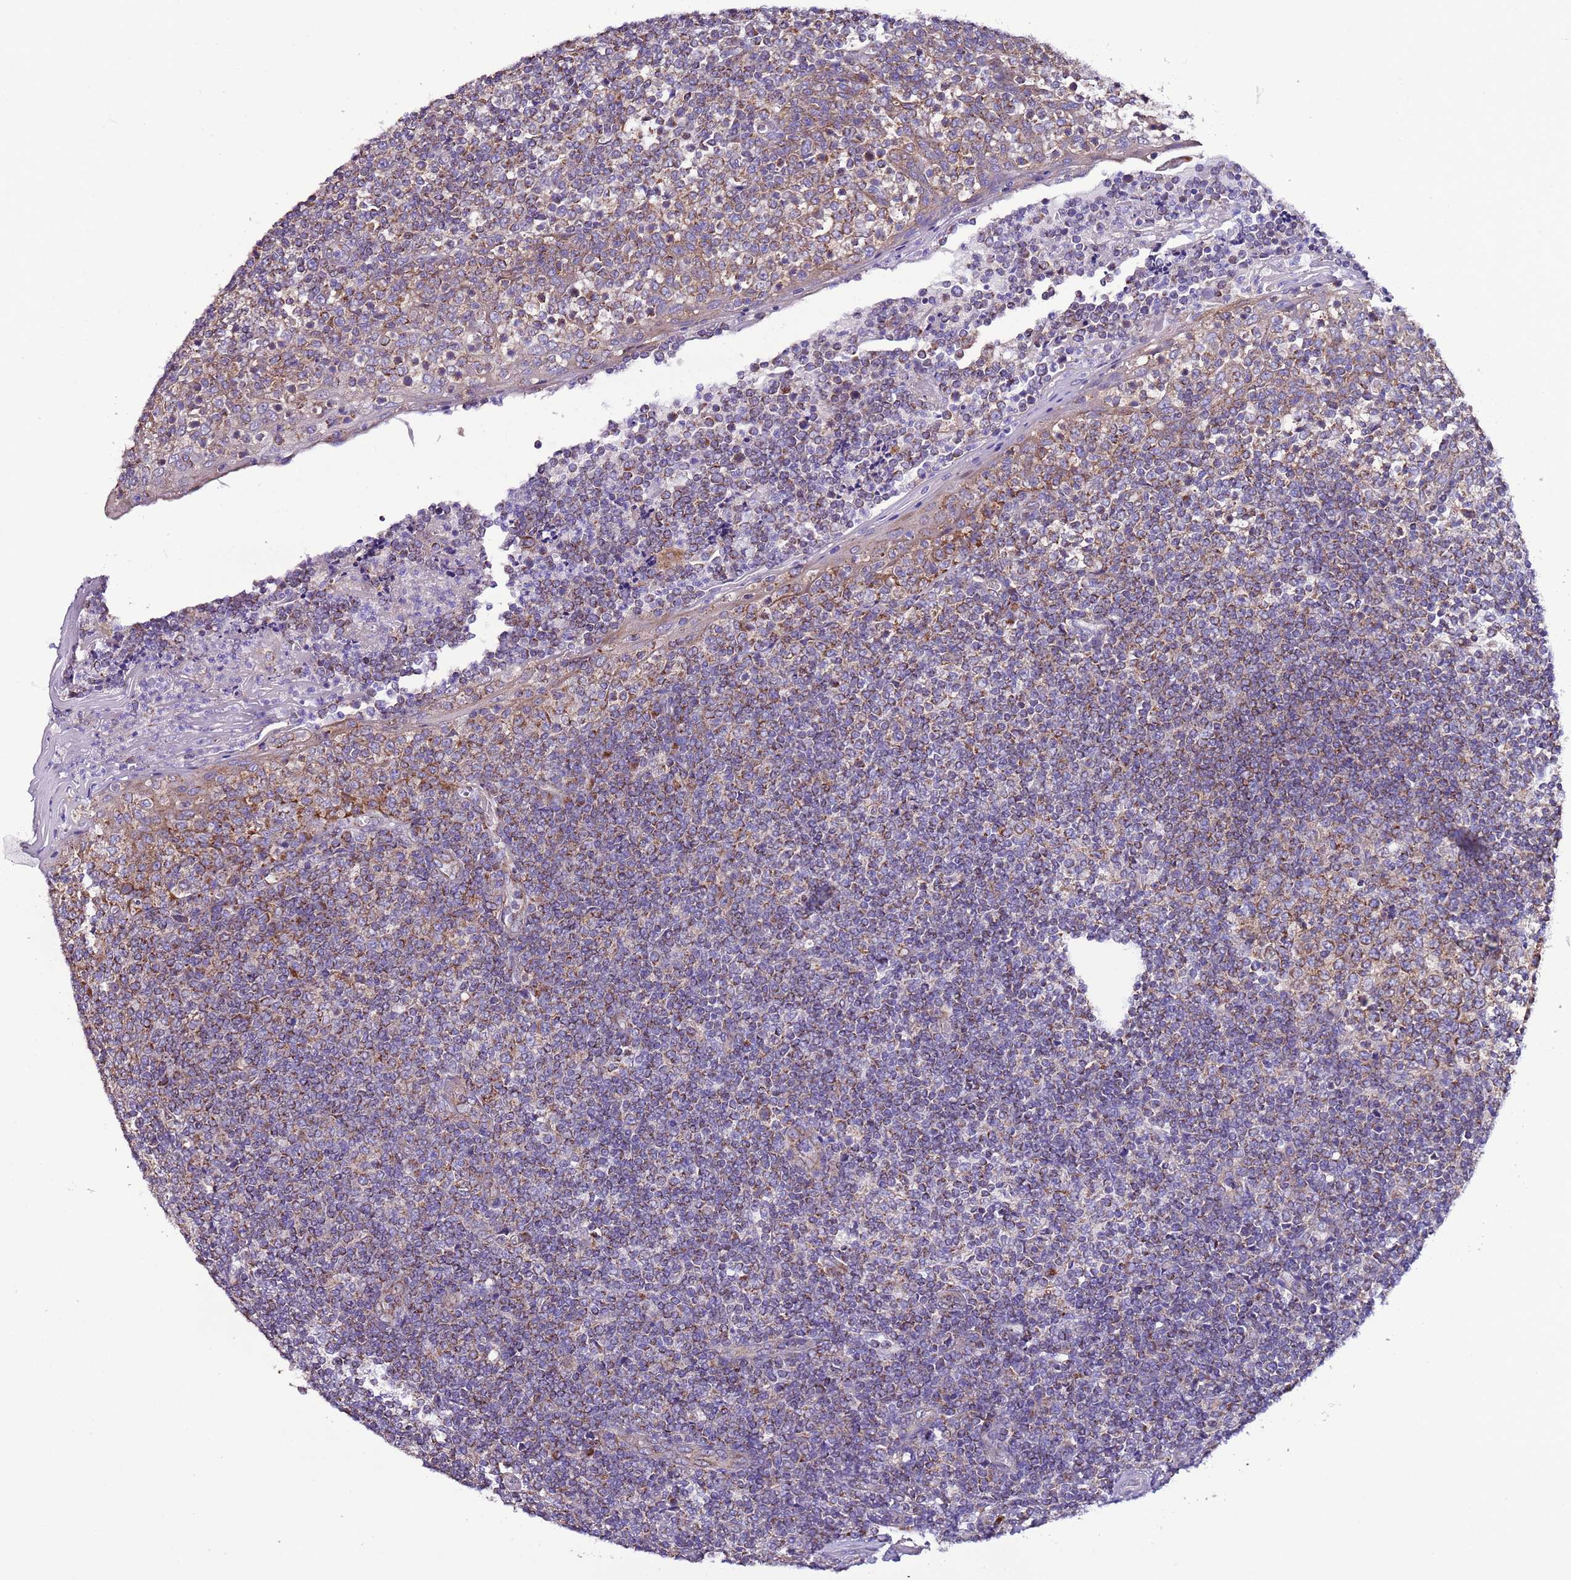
{"staining": {"intensity": "moderate", "quantity": "25%-75%", "location": "cytoplasmic/membranous"}, "tissue": "tonsil", "cell_type": "Germinal center cells", "image_type": "normal", "snomed": [{"axis": "morphology", "description": "Normal tissue, NOS"}, {"axis": "topography", "description": "Tonsil"}], "caption": "Immunohistochemical staining of benign human tonsil shows medium levels of moderate cytoplasmic/membranous positivity in about 25%-75% of germinal center cells.", "gene": "AHI1", "patient": {"sex": "female", "age": 19}}